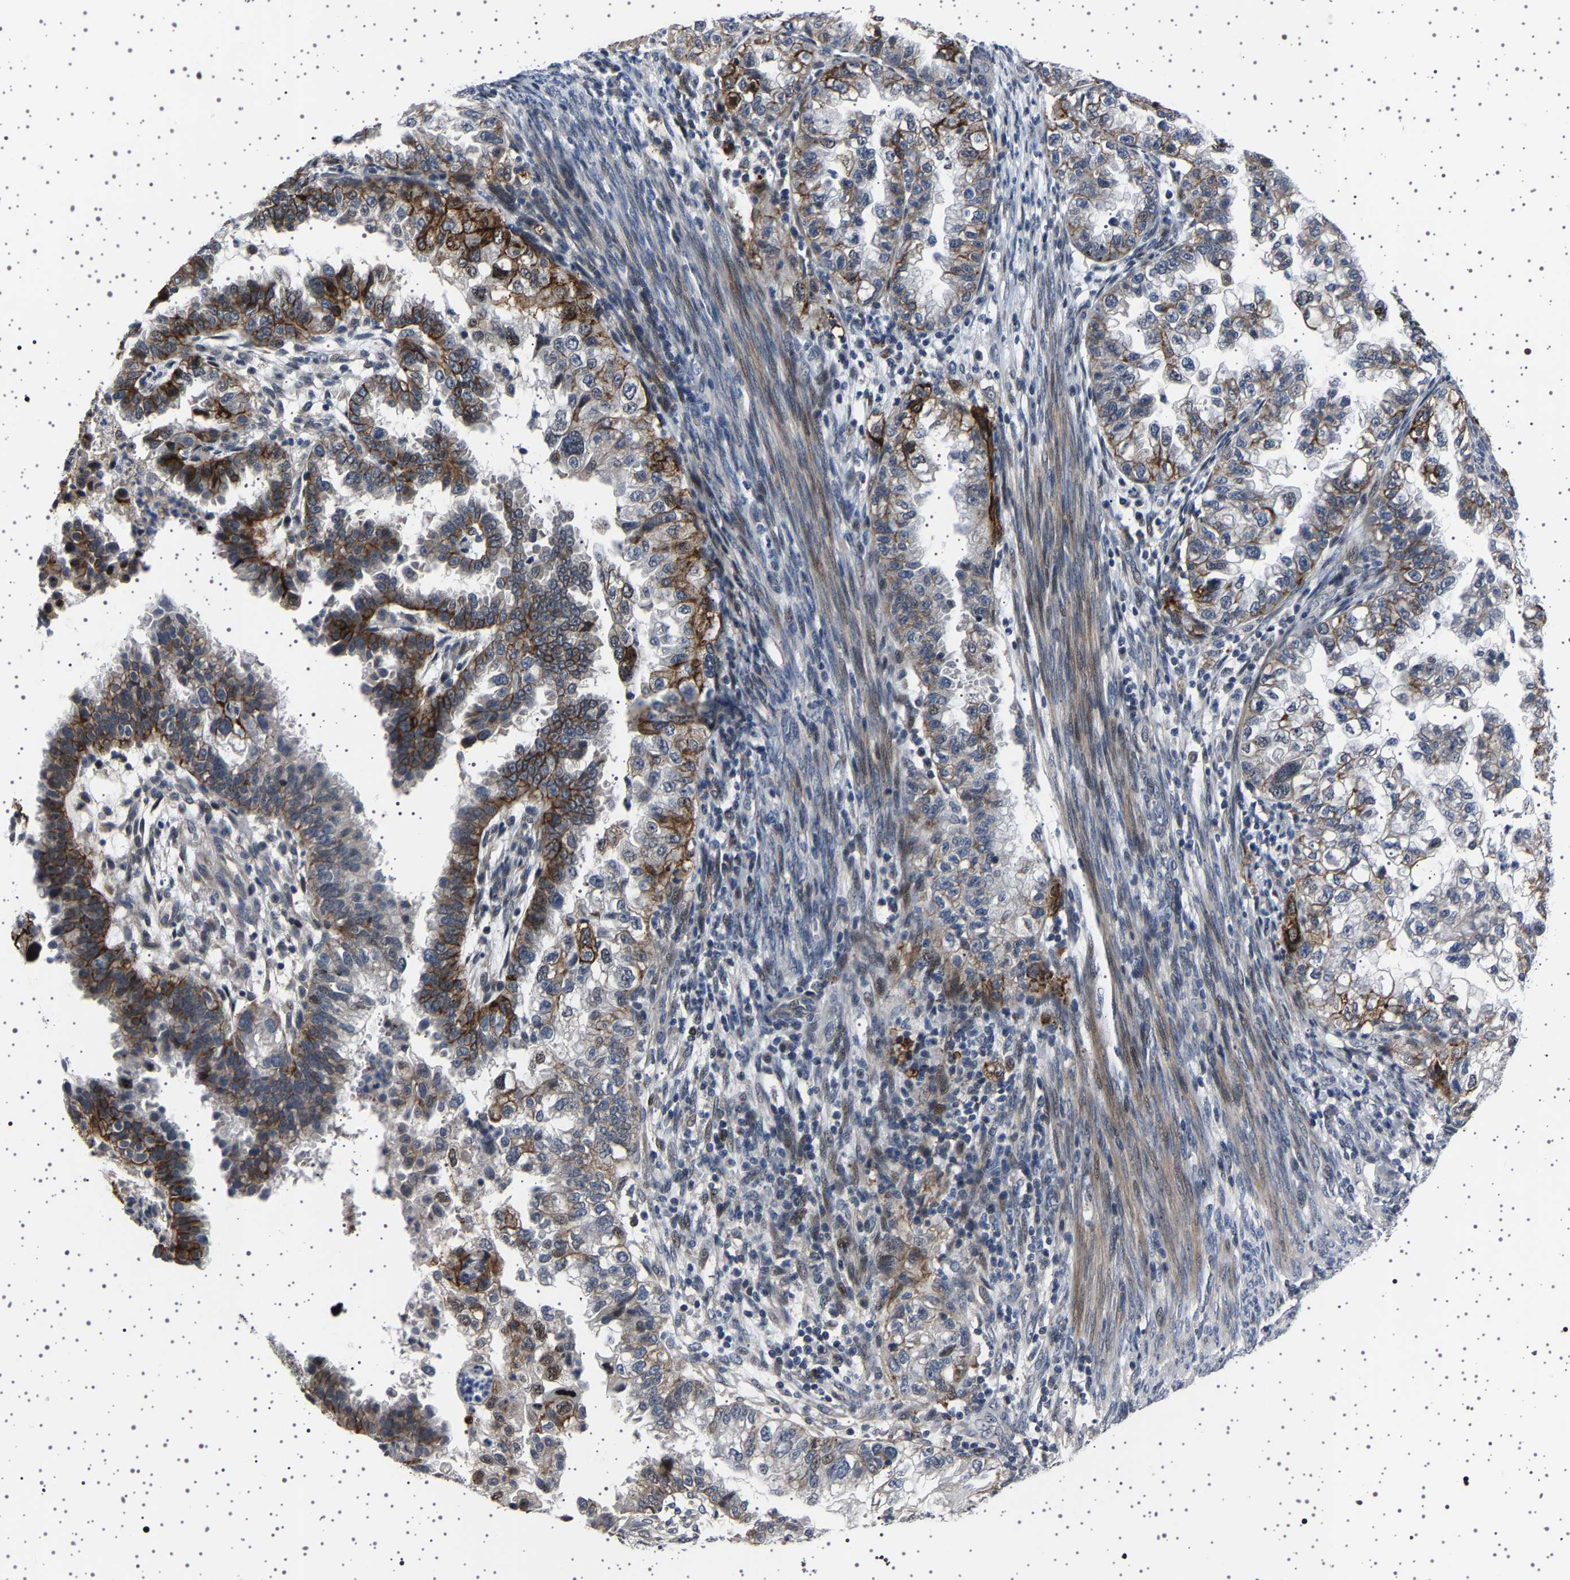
{"staining": {"intensity": "moderate", "quantity": ">75%", "location": "cytoplasmic/membranous,nuclear"}, "tissue": "endometrial cancer", "cell_type": "Tumor cells", "image_type": "cancer", "snomed": [{"axis": "morphology", "description": "Adenocarcinoma, NOS"}, {"axis": "topography", "description": "Endometrium"}], "caption": "This image exhibits immunohistochemistry staining of endometrial cancer (adenocarcinoma), with medium moderate cytoplasmic/membranous and nuclear expression in approximately >75% of tumor cells.", "gene": "PAK5", "patient": {"sex": "female", "age": 85}}